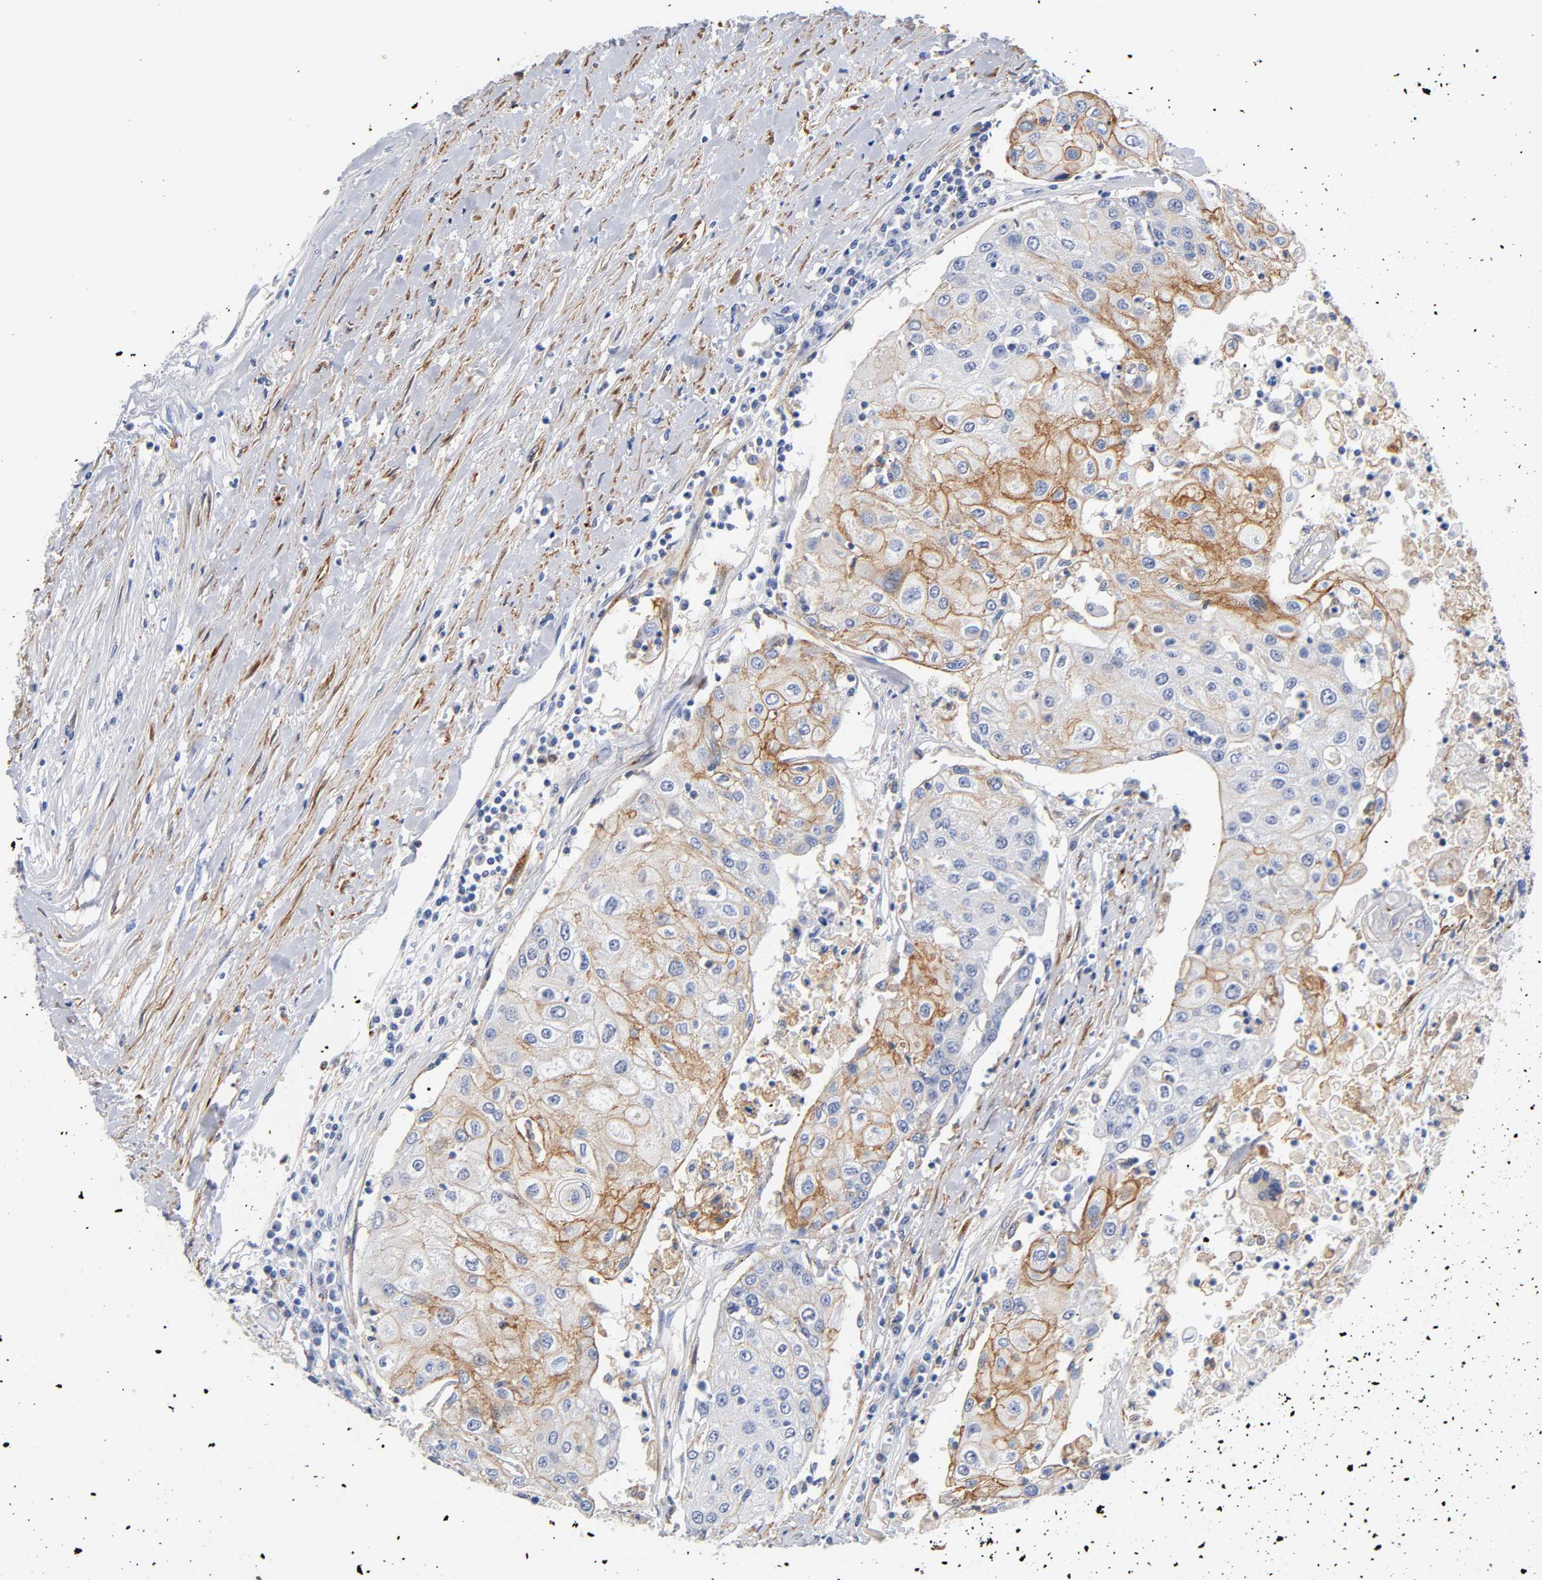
{"staining": {"intensity": "moderate", "quantity": "25%-75%", "location": "cytoplasmic/membranous"}, "tissue": "urothelial cancer", "cell_type": "Tumor cells", "image_type": "cancer", "snomed": [{"axis": "morphology", "description": "Urothelial carcinoma, High grade"}, {"axis": "topography", "description": "Urinary bladder"}], "caption": "This is an image of IHC staining of urothelial carcinoma (high-grade), which shows moderate positivity in the cytoplasmic/membranous of tumor cells.", "gene": "LRP1", "patient": {"sex": "female", "age": 85}}